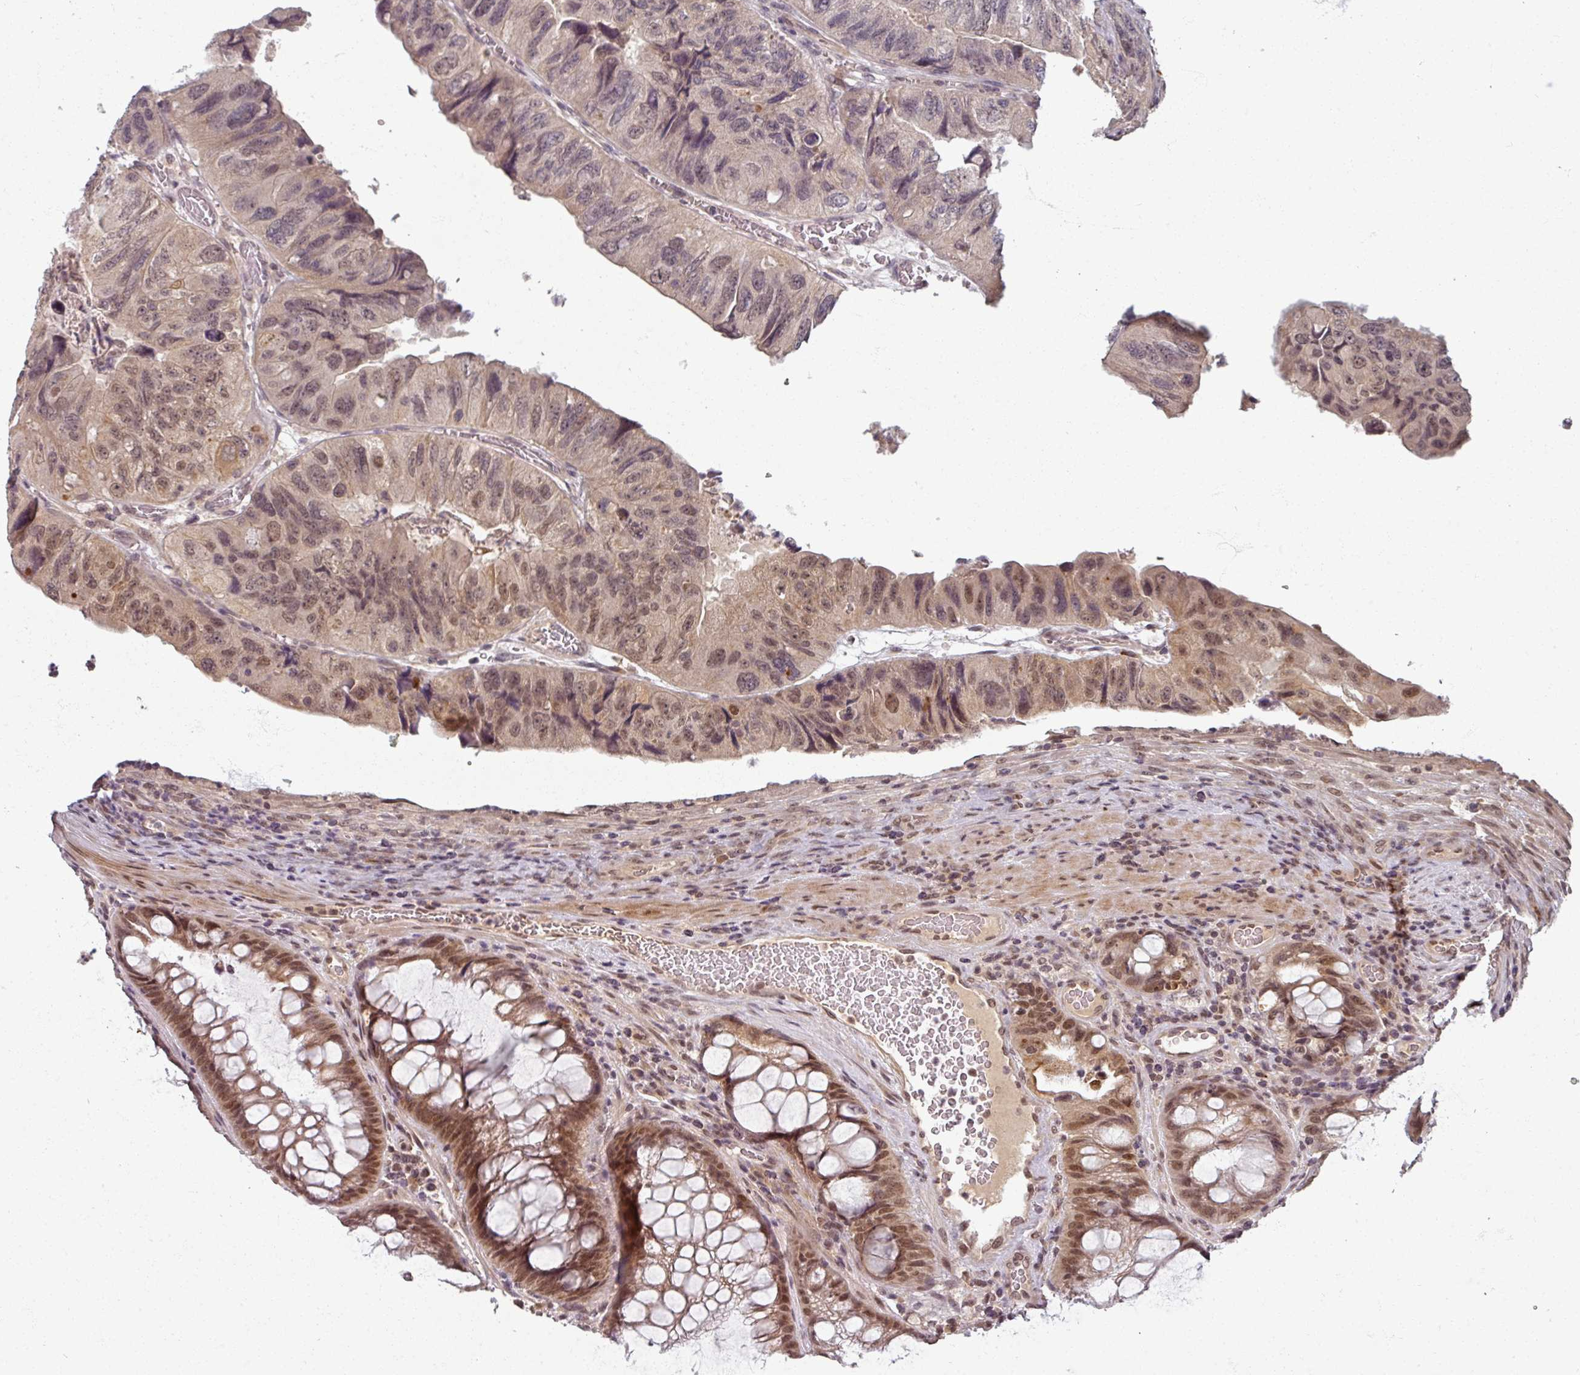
{"staining": {"intensity": "weak", "quantity": "<25%", "location": "nuclear"}, "tissue": "colorectal cancer", "cell_type": "Tumor cells", "image_type": "cancer", "snomed": [{"axis": "morphology", "description": "Adenocarcinoma, NOS"}, {"axis": "topography", "description": "Rectum"}], "caption": "Tumor cells are negative for brown protein staining in colorectal cancer (adenocarcinoma). Brightfield microscopy of IHC stained with DAB (brown) and hematoxylin (blue), captured at high magnification.", "gene": "POLR2G", "patient": {"sex": "male", "age": 63}}